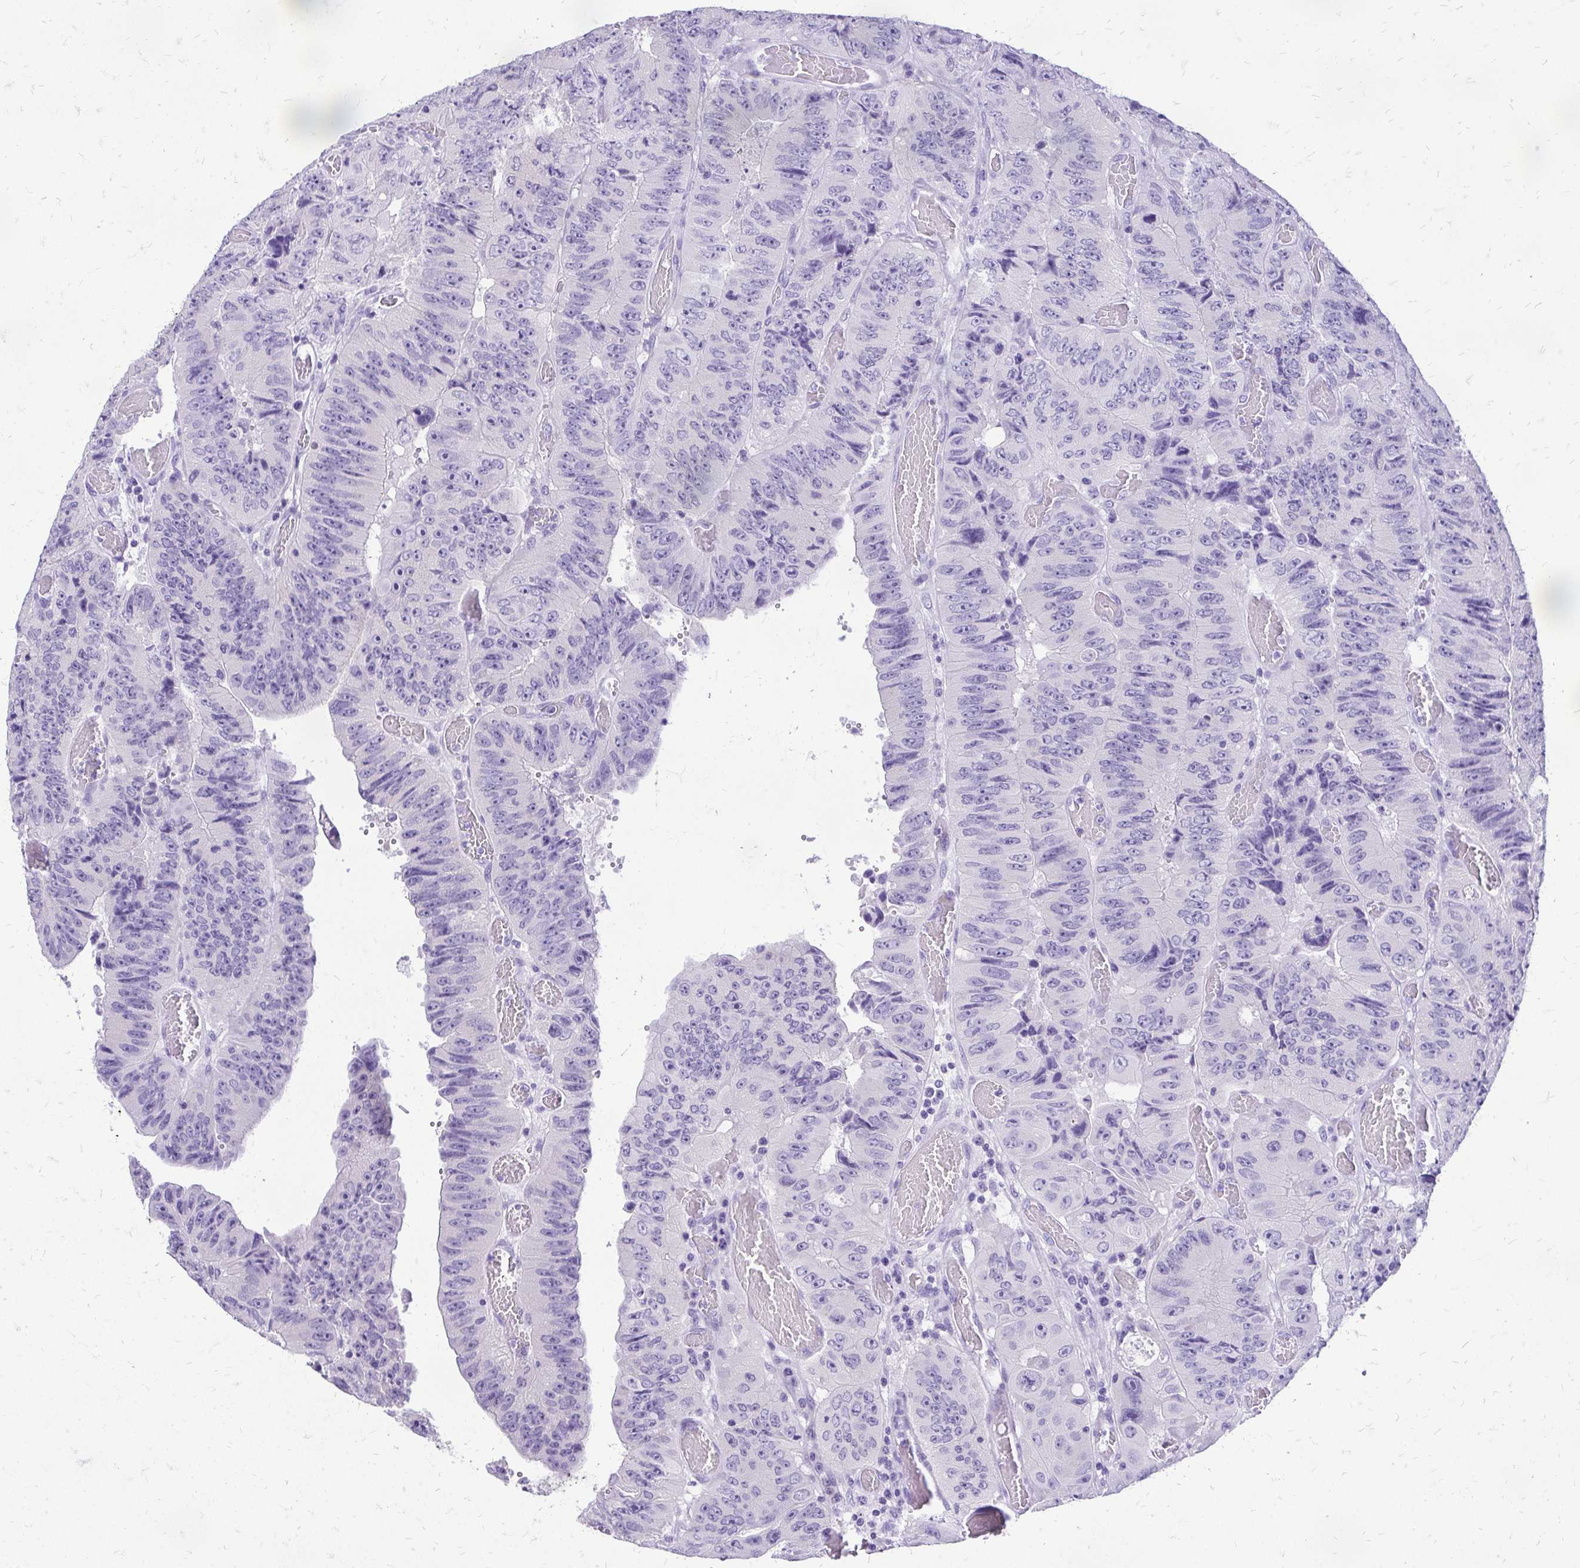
{"staining": {"intensity": "negative", "quantity": "none", "location": "none"}, "tissue": "colorectal cancer", "cell_type": "Tumor cells", "image_type": "cancer", "snomed": [{"axis": "morphology", "description": "Adenocarcinoma, NOS"}, {"axis": "topography", "description": "Colon"}], "caption": "DAB (3,3'-diaminobenzidine) immunohistochemical staining of colorectal cancer shows no significant staining in tumor cells.", "gene": "SLC32A1", "patient": {"sex": "female", "age": 84}}